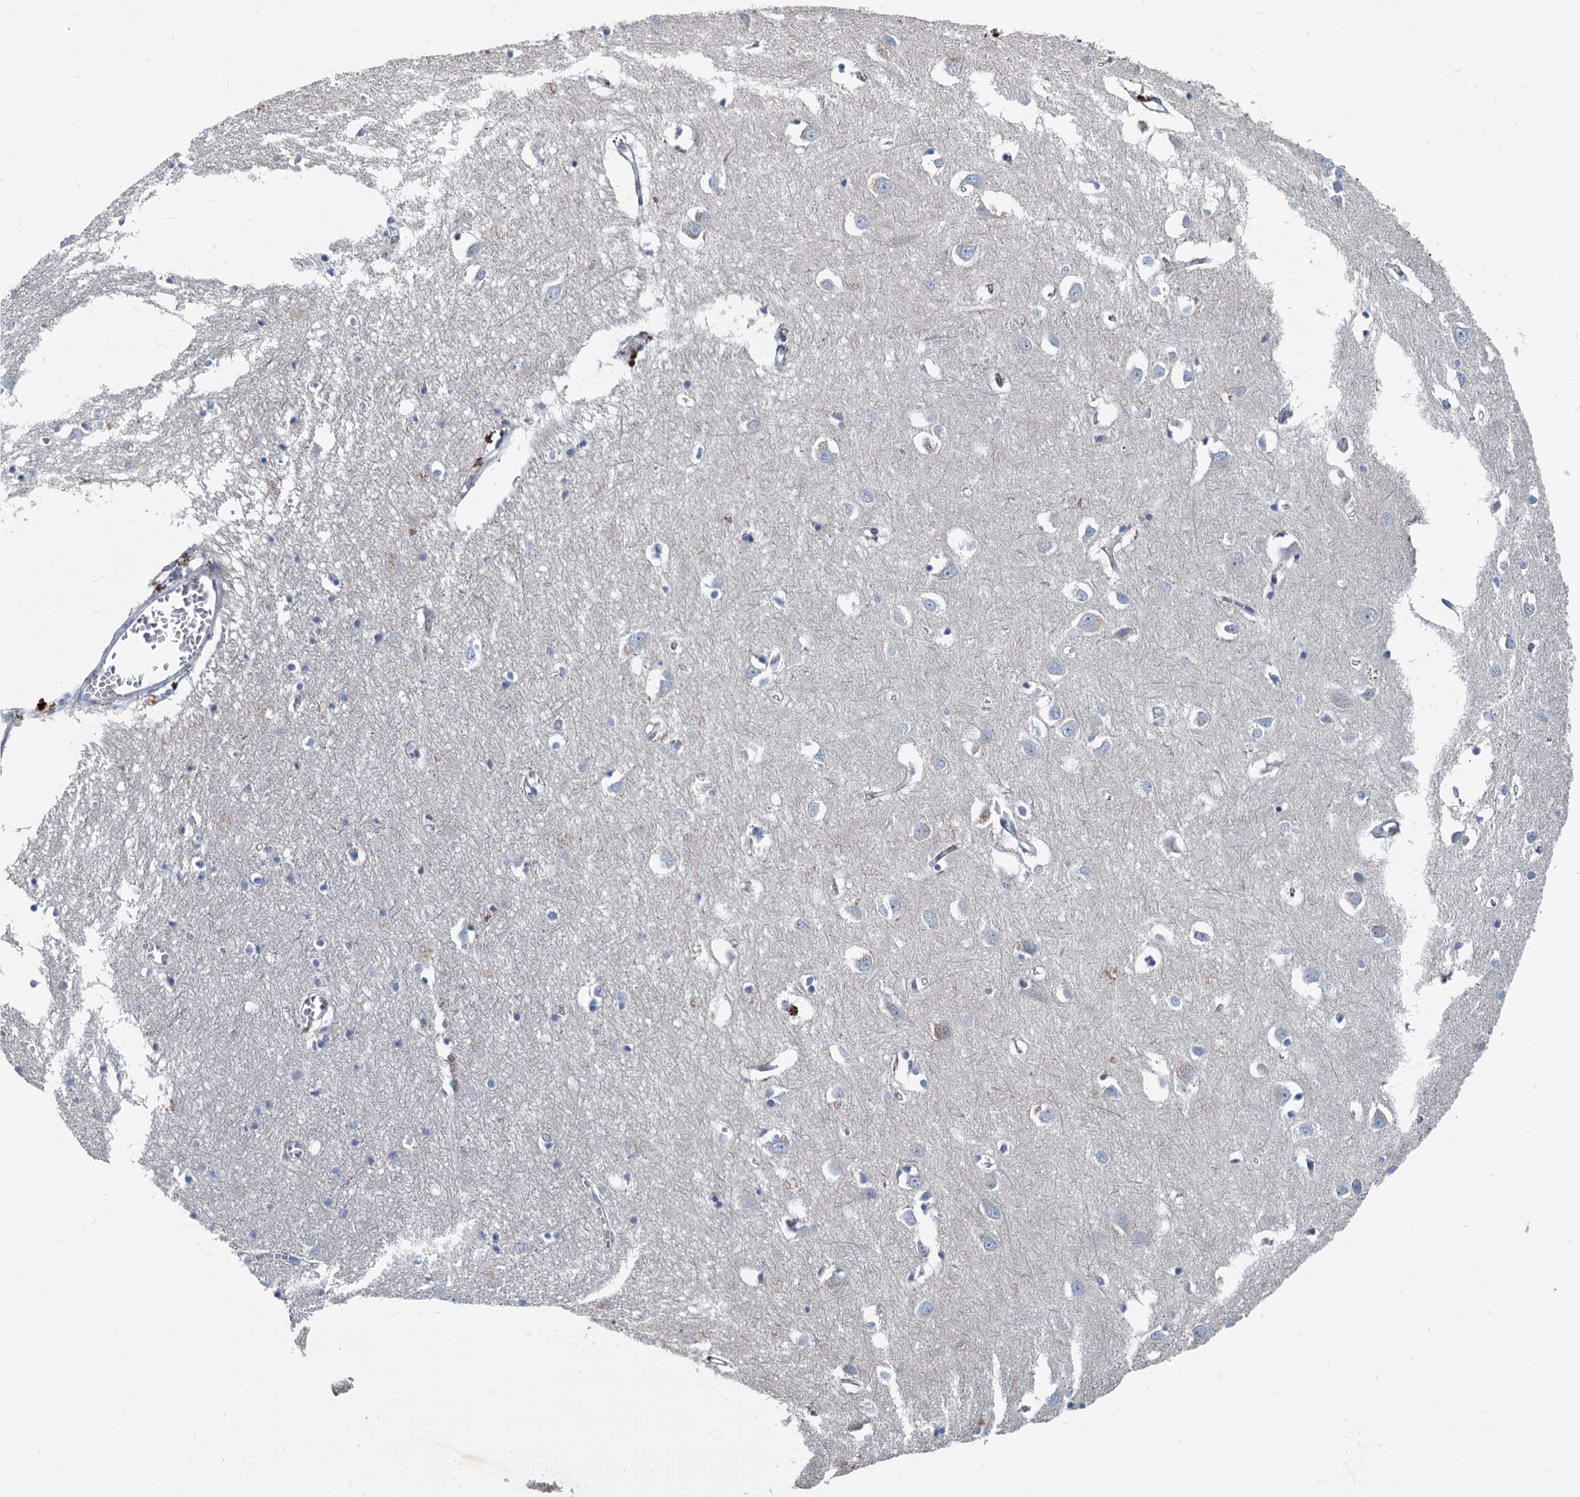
{"staining": {"intensity": "negative", "quantity": "none", "location": "none"}, "tissue": "cerebral cortex", "cell_type": "Endothelial cells", "image_type": "normal", "snomed": [{"axis": "morphology", "description": "Normal tissue, NOS"}, {"axis": "topography", "description": "Cerebral cortex"}], "caption": "This is an immunohistochemistry photomicrograph of unremarkable human cerebral cortex. There is no expression in endothelial cells.", "gene": "ASXL3", "patient": {"sex": "female", "age": 64}}